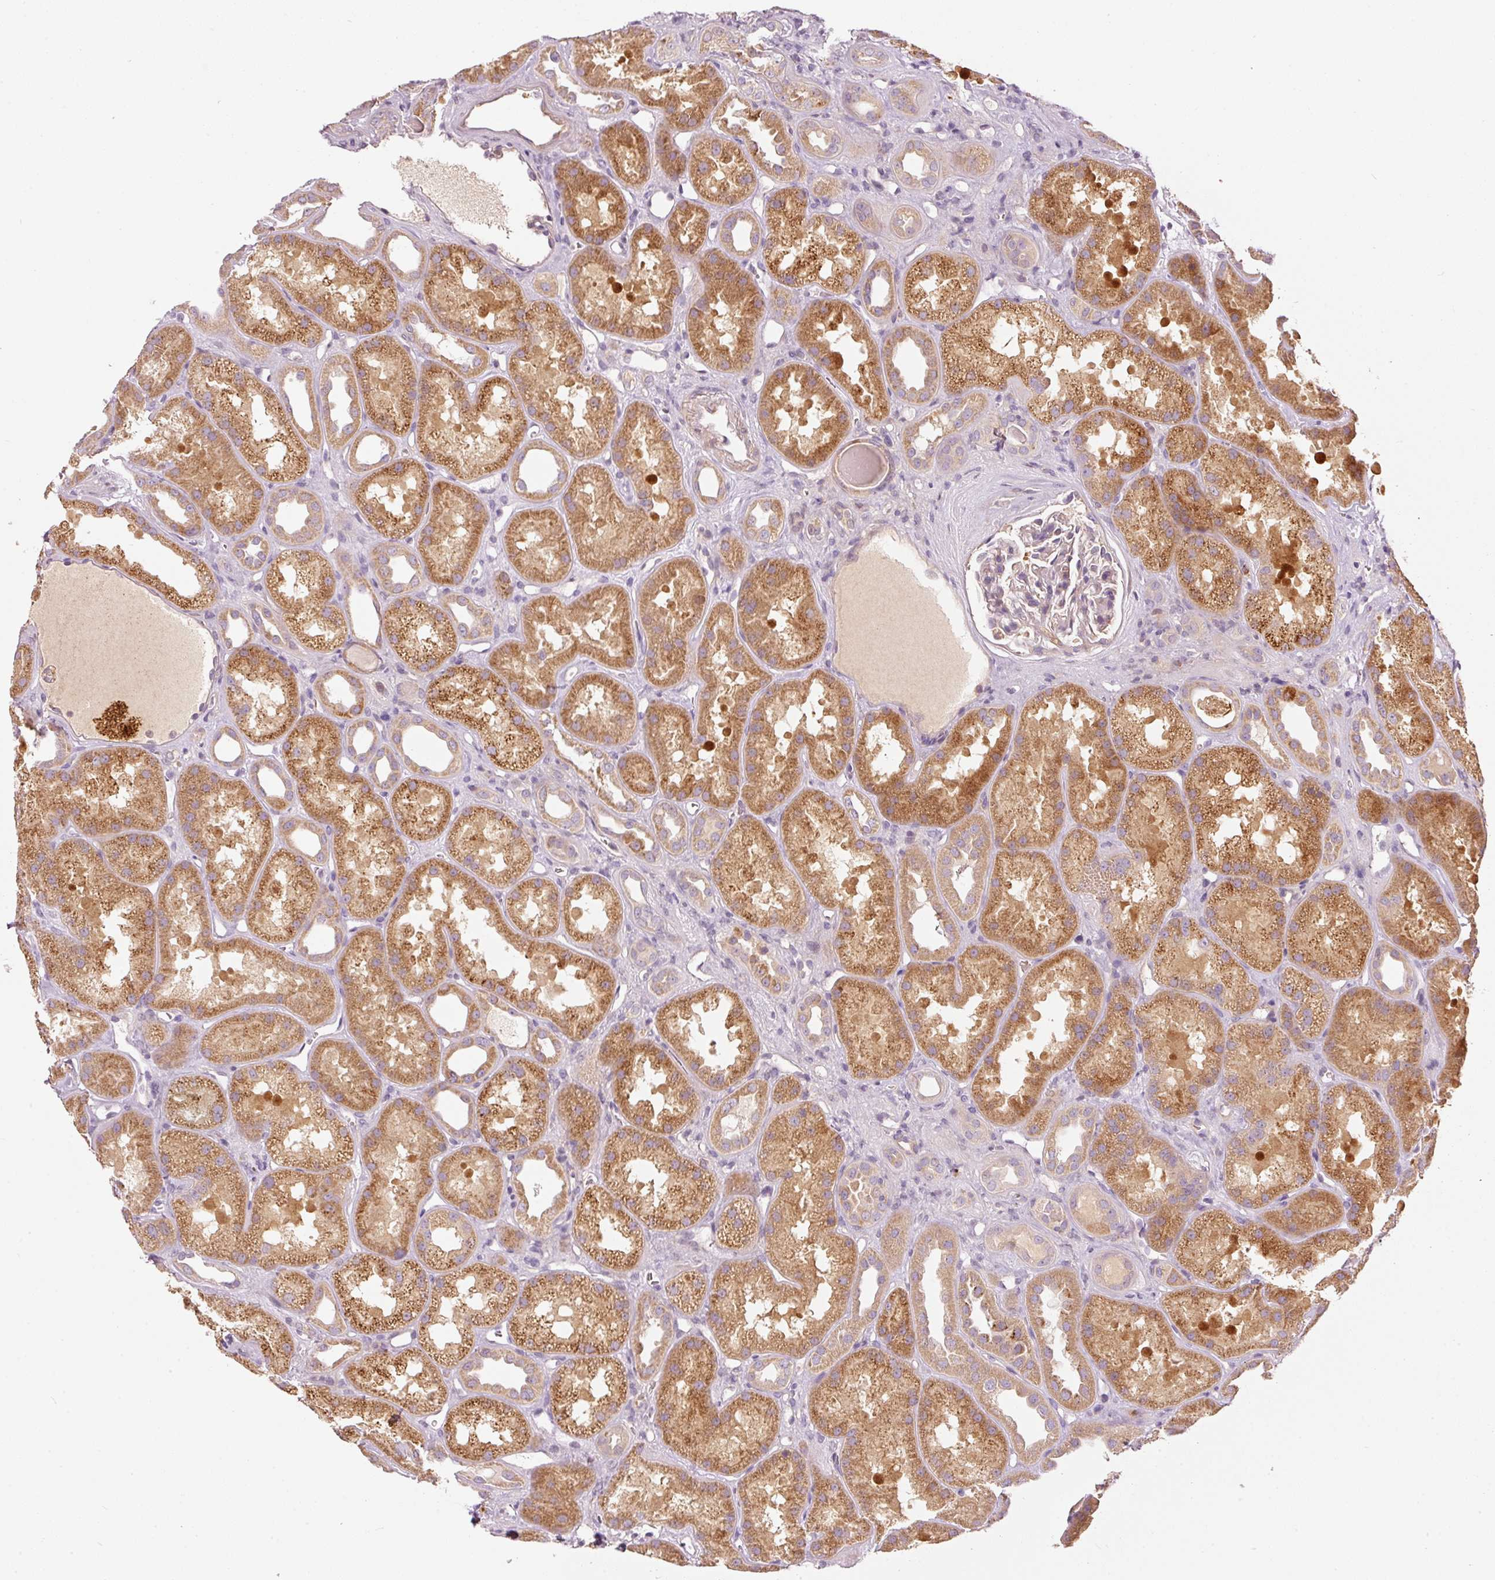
{"staining": {"intensity": "negative", "quantity": "none", "location": "none"}, "tissue": "kidney", "cell_type": "Cells in glomeruli", "image_type": "normal", "snomed": [{"axis": "morphology", "description": "Normal tissue, NOS"}, {"axis": "topography", "description": "Kidney"}], "caption": "Immunohistochemical staining of unremarkable kidney shows no significant staining in cells in glomeruli.", "gene": "KLHL21", "patient": {"sex": "male", "age": 61}}